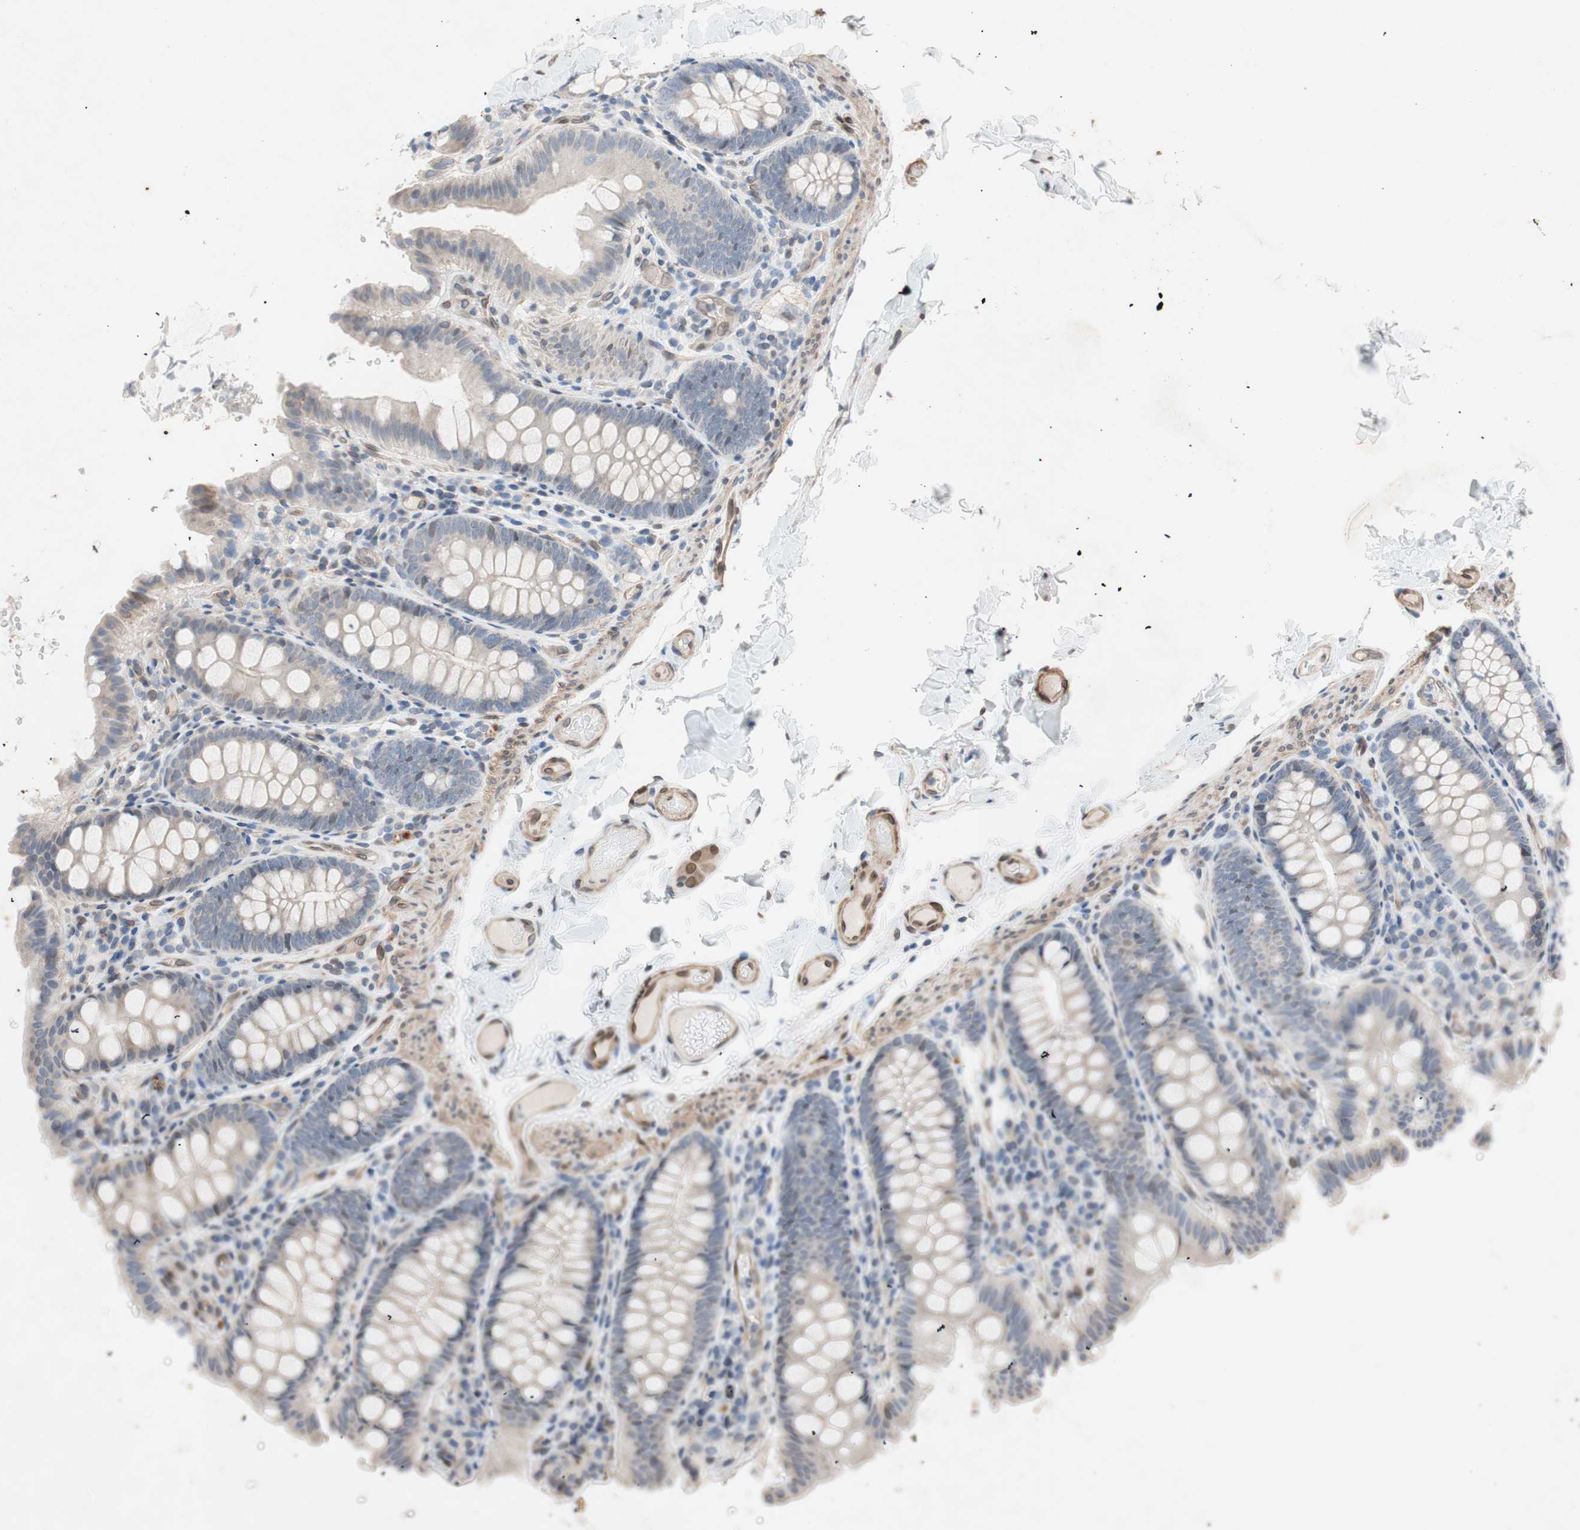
{"staining": {"intensity": "moderate", "quantity": ">75%", "location": "cytoplasmic/membranous,nuclear"}, "tissue": "colon", "cell_type": "Endothelial cells", "image_type": "normal", "snomed": [{"axis": "morphology", "description": "Normal tissue, NOS"}, {"axis": "topography", "description": "Colon"}], "caption": "About >75% of endothelial cells in normal human colon reveal moderate cytoplasmic/membranous,nuclear protein expression as visualized by brown immunohistochemical staining.", "gene": "ARNT2", "patient": {"sex": "female", "age": 61}}